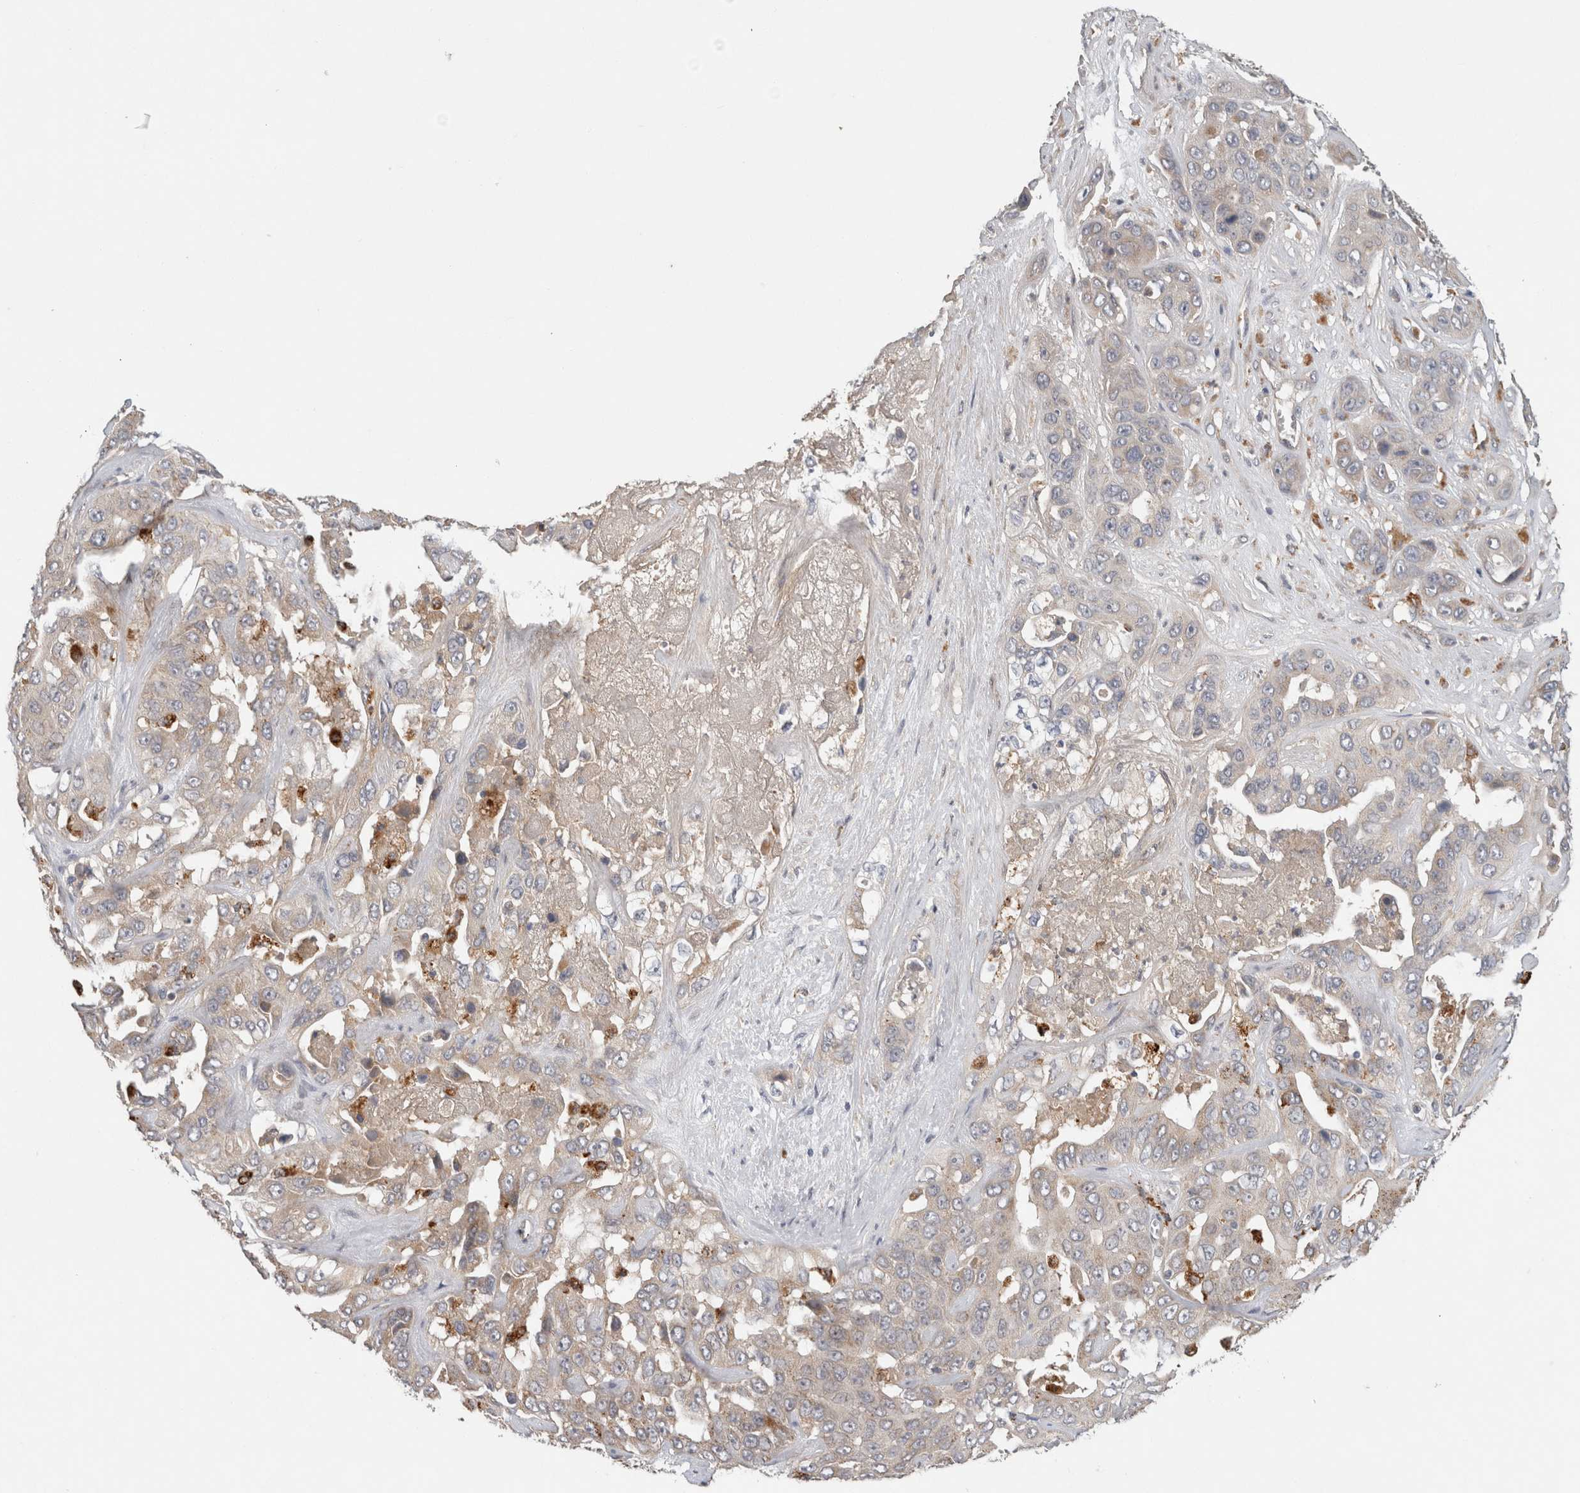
{"staining": {"intensity": "weak", "quantity": "25%-75%", "location": "cytoplasmic/membranous"}, "tissue": "liver cancer", "cell_type": "Tumor cells", "image_type": "cancer", "snomed": [{"axis": "morphology", "description": "Cholangiocarcinoma"}, {"axis": "topography", "description": "Liver"}], "caption": "This histopathology image displays IHC staining of human liver cholangiocarcinoma, with low weak cytoplasmic/membranous positivity in approximately 25%-75% of tumor cells.", "gene": "SGK1", "patient": {"sex": "female", "age": 52}}